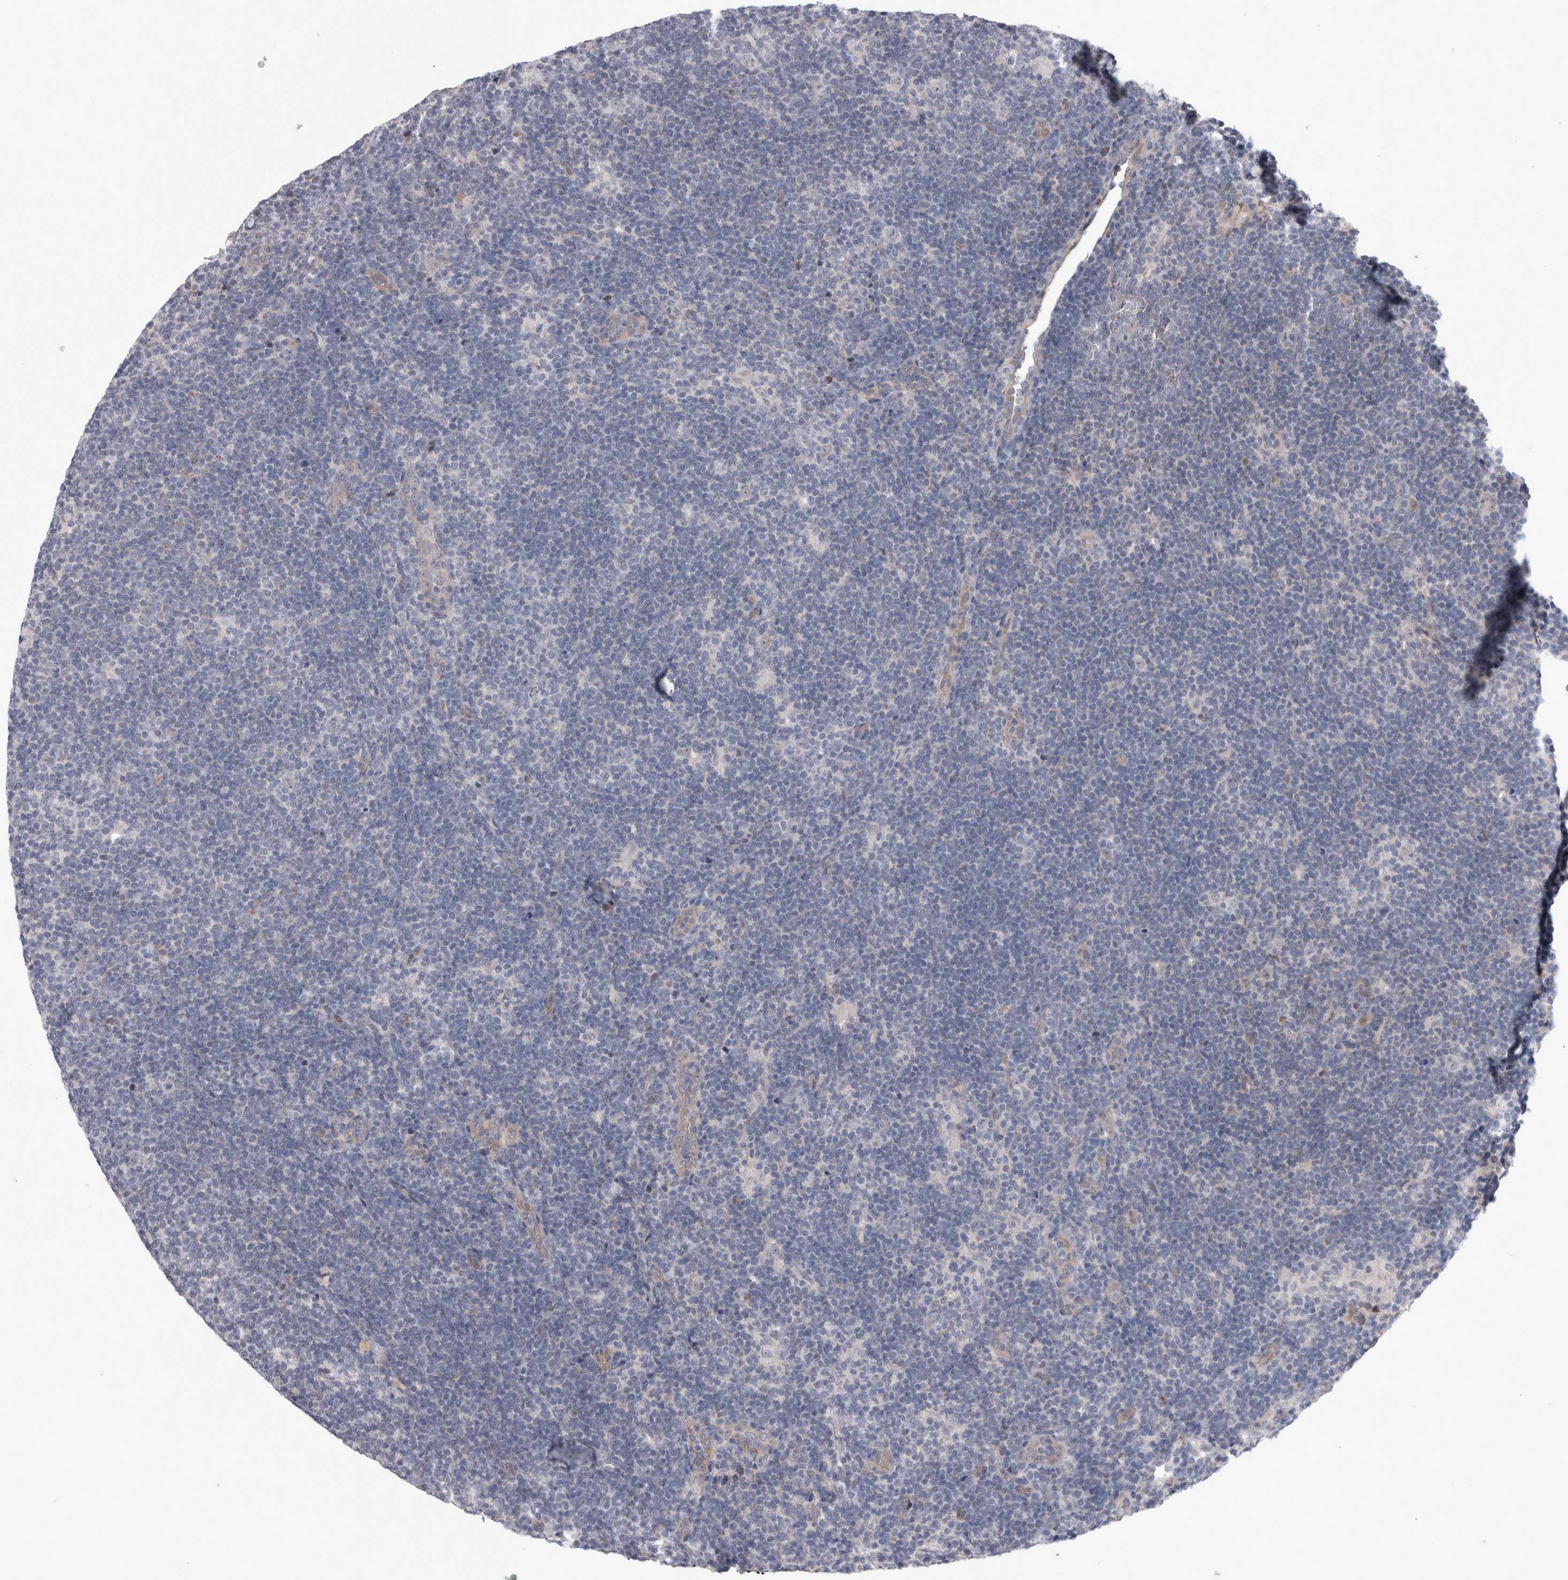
{"staining": {"intensity": "negative", "quantity": "none", "location": "none"}, "tissue": "lymphoma", "cell_type": "Tumor cells", "image_type": "cancer", "snomed": [{"axis": "morphology", "description": "Hodgkin's disease, NOS"}, {"axis": "topography", "description": "Lymph node"}], "caption": "IHC histopathology image of neoplastic tissue: human lymphoma stained with DAB (3,3'-diaminobenzidine) reveals no significant protein expression in tumor cells. (IHC, brightfield microscopy, high magnification).", "gene": "IFI44", "patient": {"sex": "female", "age": 57}}